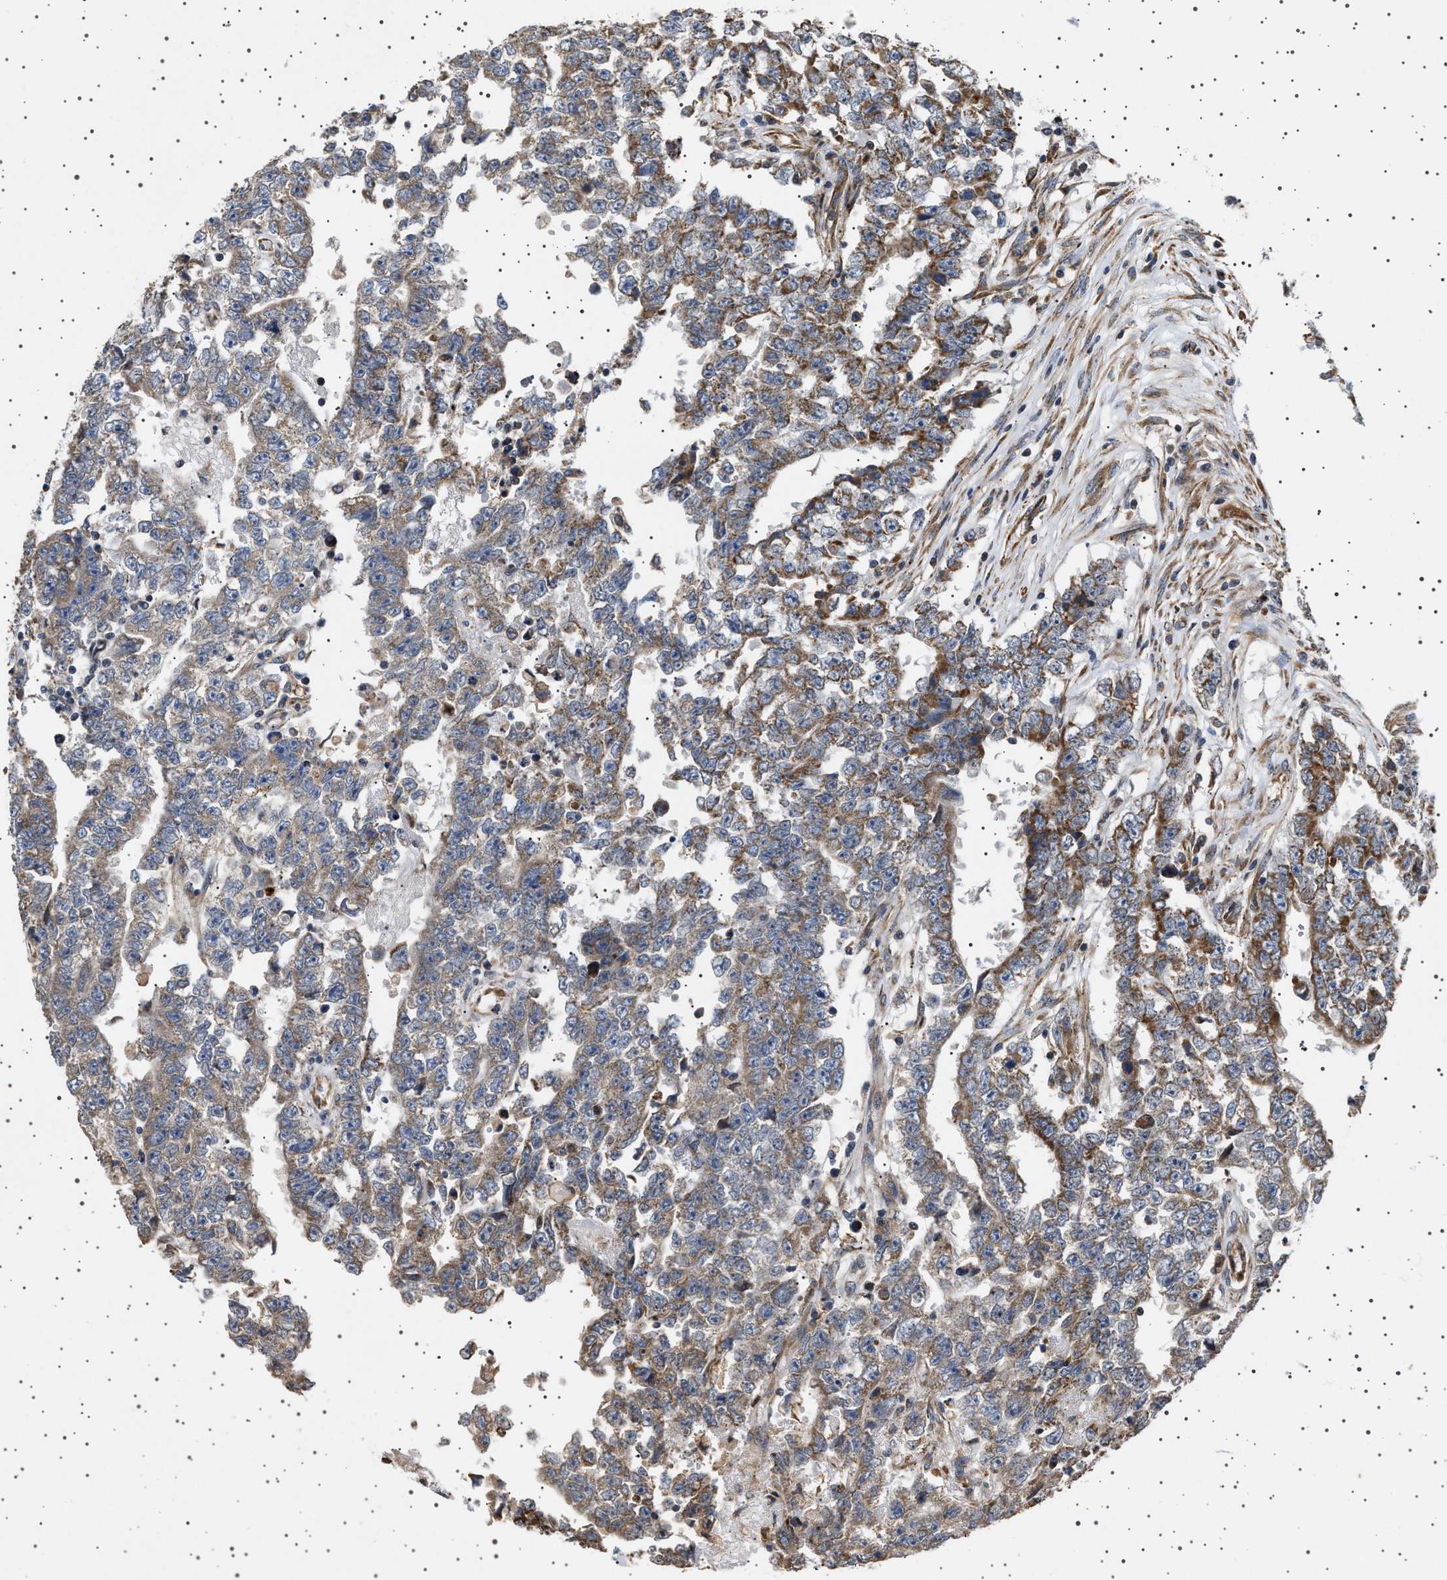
{"staining": {"intensity": "moderate", "quantity": "25%-75%", "location": "cytoplasmic/membranous"}, "tissue": "testis cancer", "cell_type": "Tumor cells", "image_type": "cancer", "snomed": [{"axis": "morphology", "description": "Carcinoma, Embryonal, NOS"}, {"axis": "topography", "description": "Testis"}], "caption": "A brown stain labels moderate cytoplasmic/membranous positivity of a protein in embryonal carcinoma (testis) tumor cells.", "gene": "TRUB2", "patient": {"sex": "male", "age": 25}}